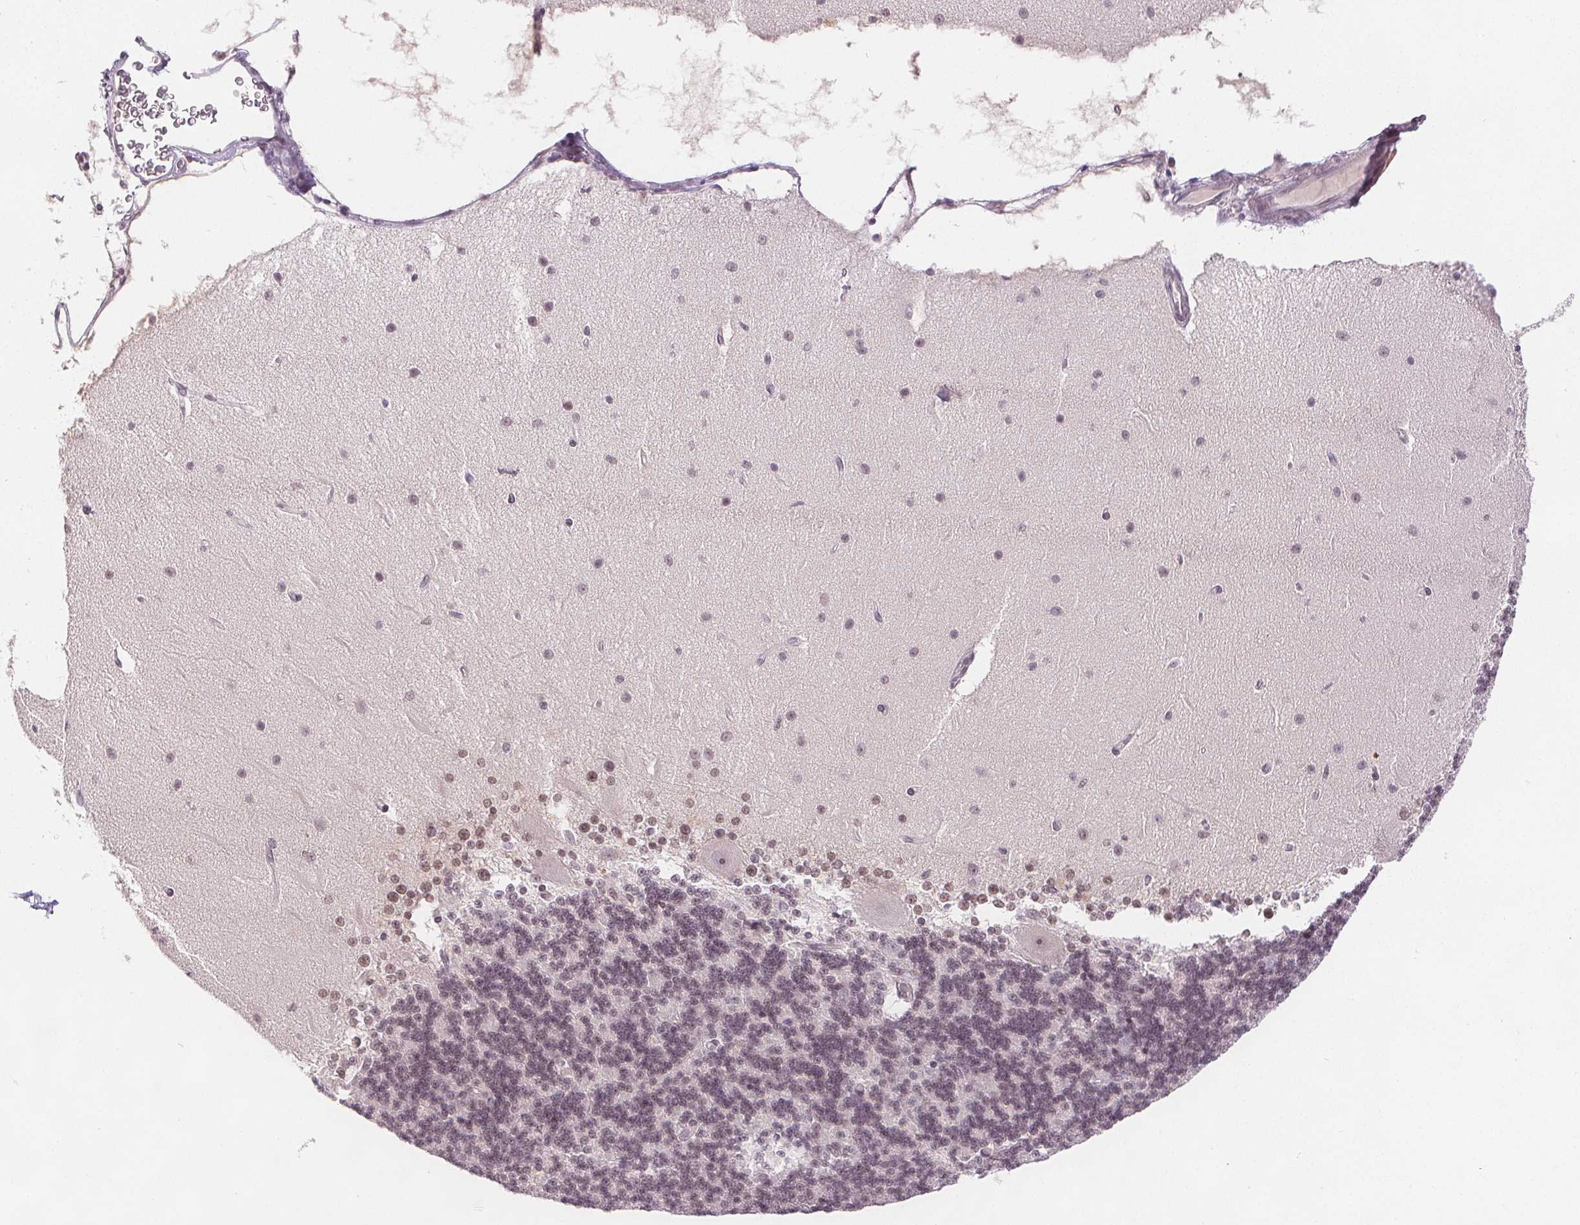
{"staining": {"intensity": "weak", "quantity": "25%-75%", "location": "nuclear"}, "tissue": "cerebellum", "cell_type": "Cells in granular layer", "image_type": "normal", "snomed": [{"axis": "morphology", "description": "Normal tissue, NOS"}, {"axis": "topography", "description": "Cerebellum"}], "caption": "Immunohistochemistry staining of benign cerebellum, which reveals low levels of weak nuclear positivity in approximately 25%-75% of cells in granular layer indicating weak nuclear protein positivity. The staining was performed using DAB (3,3'-diaminobenzidine) (brown) for protein detection and nuclei were counterstained in hematoxylin (blue).", "gene": "DEK", "patient": {"sex": "female", "age": 54}}